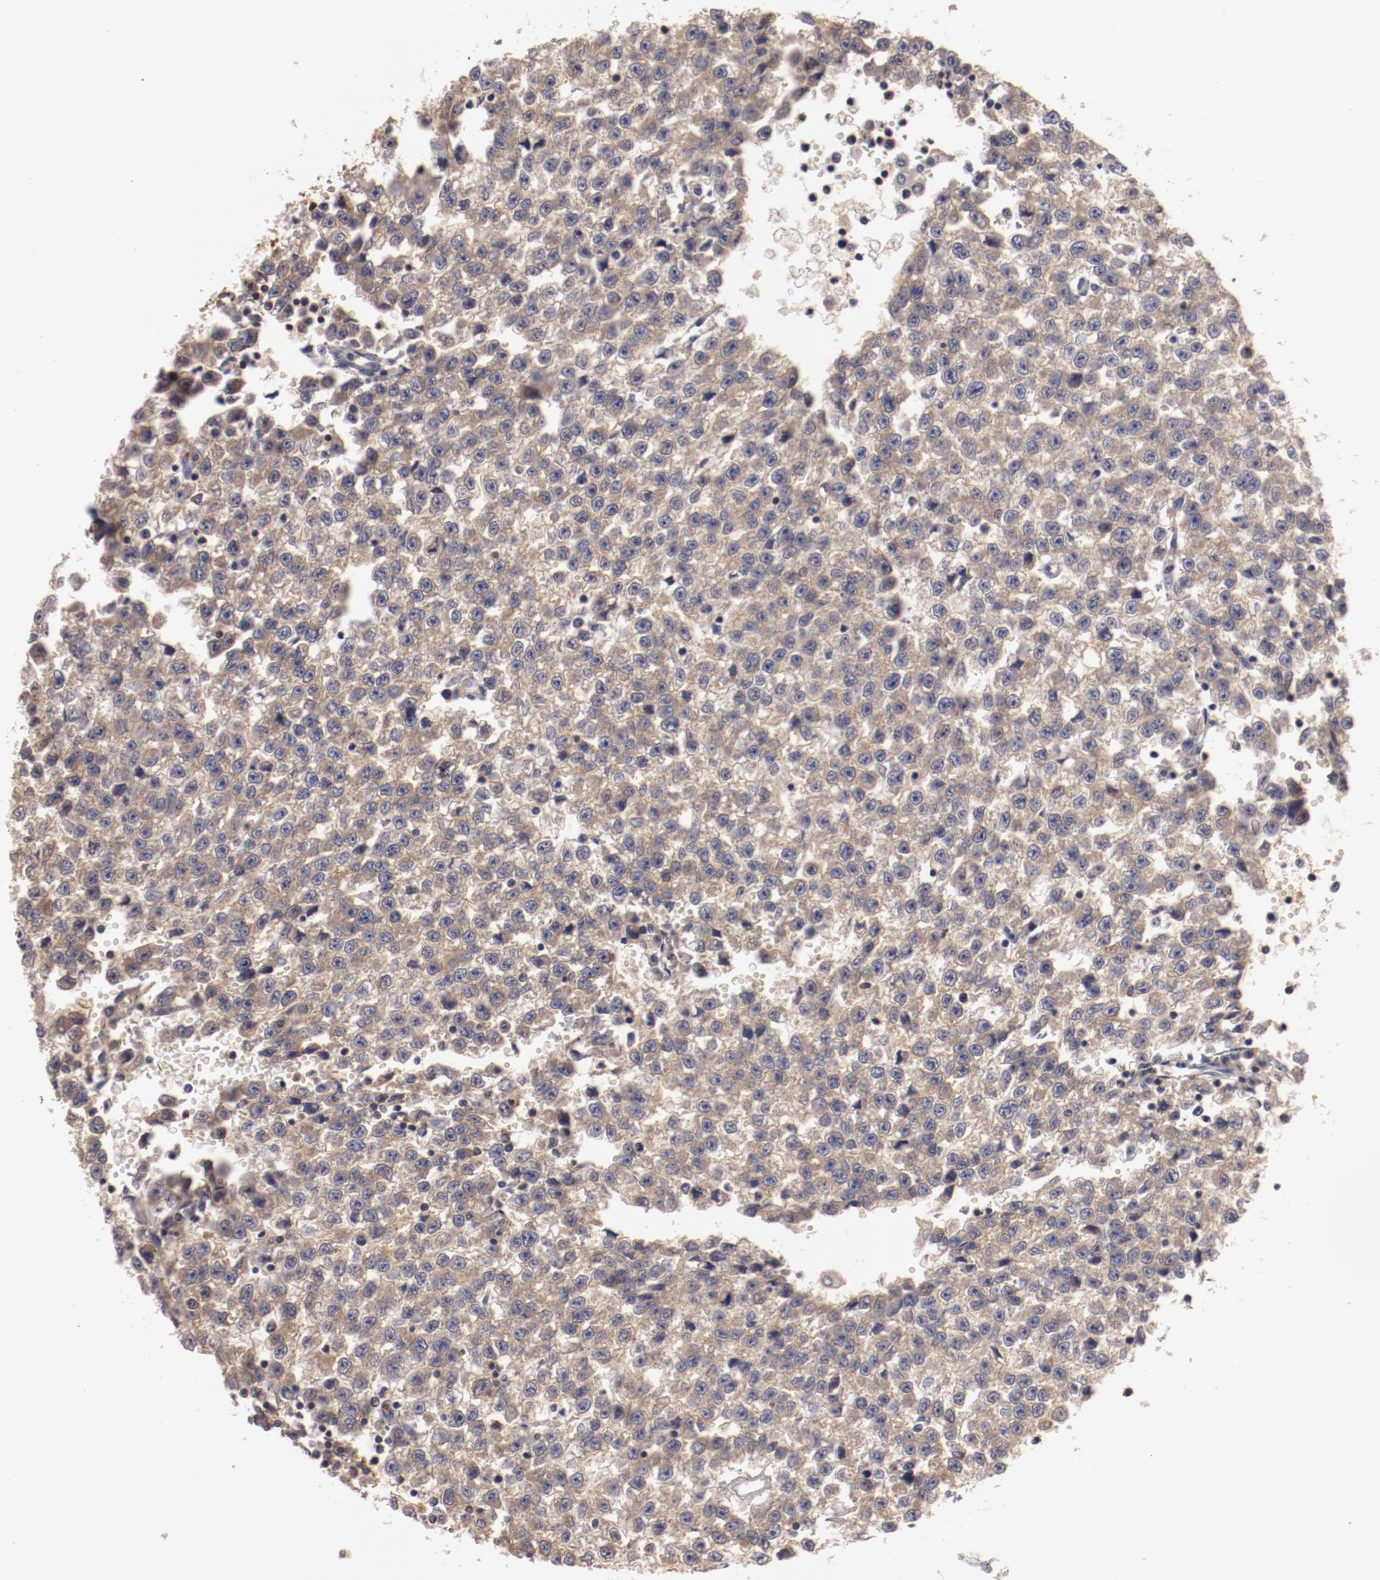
{"staining": {"intensity": "weak", "quantity": "<25%", "location": "cytoplasmic/membranous"}, "tissue": "testis cancer", "cell_type": "Tumor cells", "image_type": "cancer", "snomed": [{"axis": "morphology", "description": "Seminoma, NOS"}, {"axis": "topography", "description": "Testis"}], "caption": "High magnification brightfield microscopy of testis cancer (seminoma) stained with DAB (brown) and counterstained with hematoxylin (blue): tumor cells show no significant positivity. The staining is performed using DAB (3,3'-diaminobenzidine) brown chromogen with nuclei counter-stained in using hematoxylin.", "gene": "MBL2", "patient": {"sex": "male", "age": 35}}